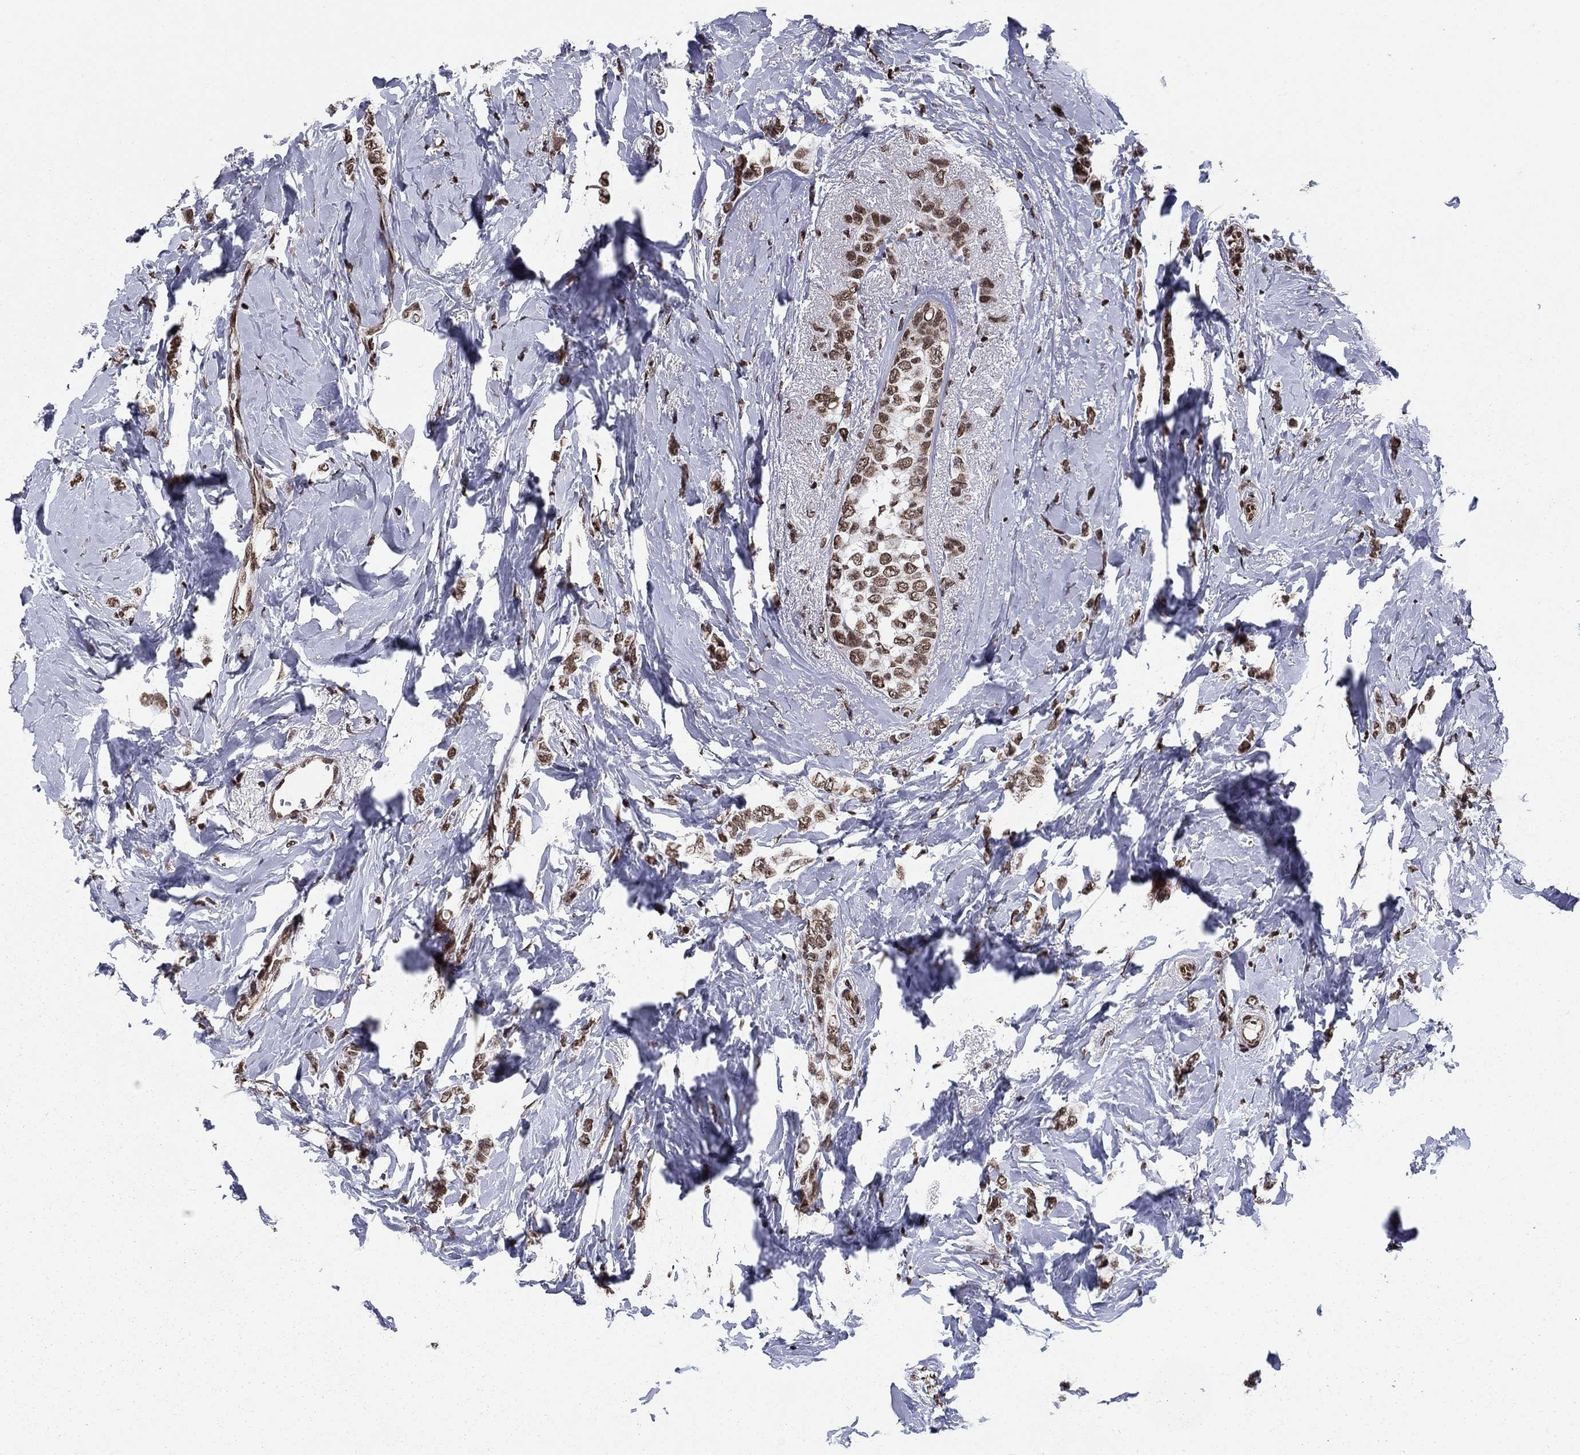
{"staining": {"intensity": "moderate", "quantity": ">75%", "location": "nuclear"}, "tissue": "breast cancer", "cell_type": "Tumor cells", "image_type": "cancer", "snomed": [{"axis": "morphology", "description": "Lobular carcinoma"}, {"axis": "topography", "description": "Breast"}], "caption": "This image reveals immunohistochemistry staining of human lobular carcinoma (breast), with medium moderate nuclear staining in about >75% of tumor cells.", "gene": "N4BP2", "patient": {"sex": "female", "age": 66}}